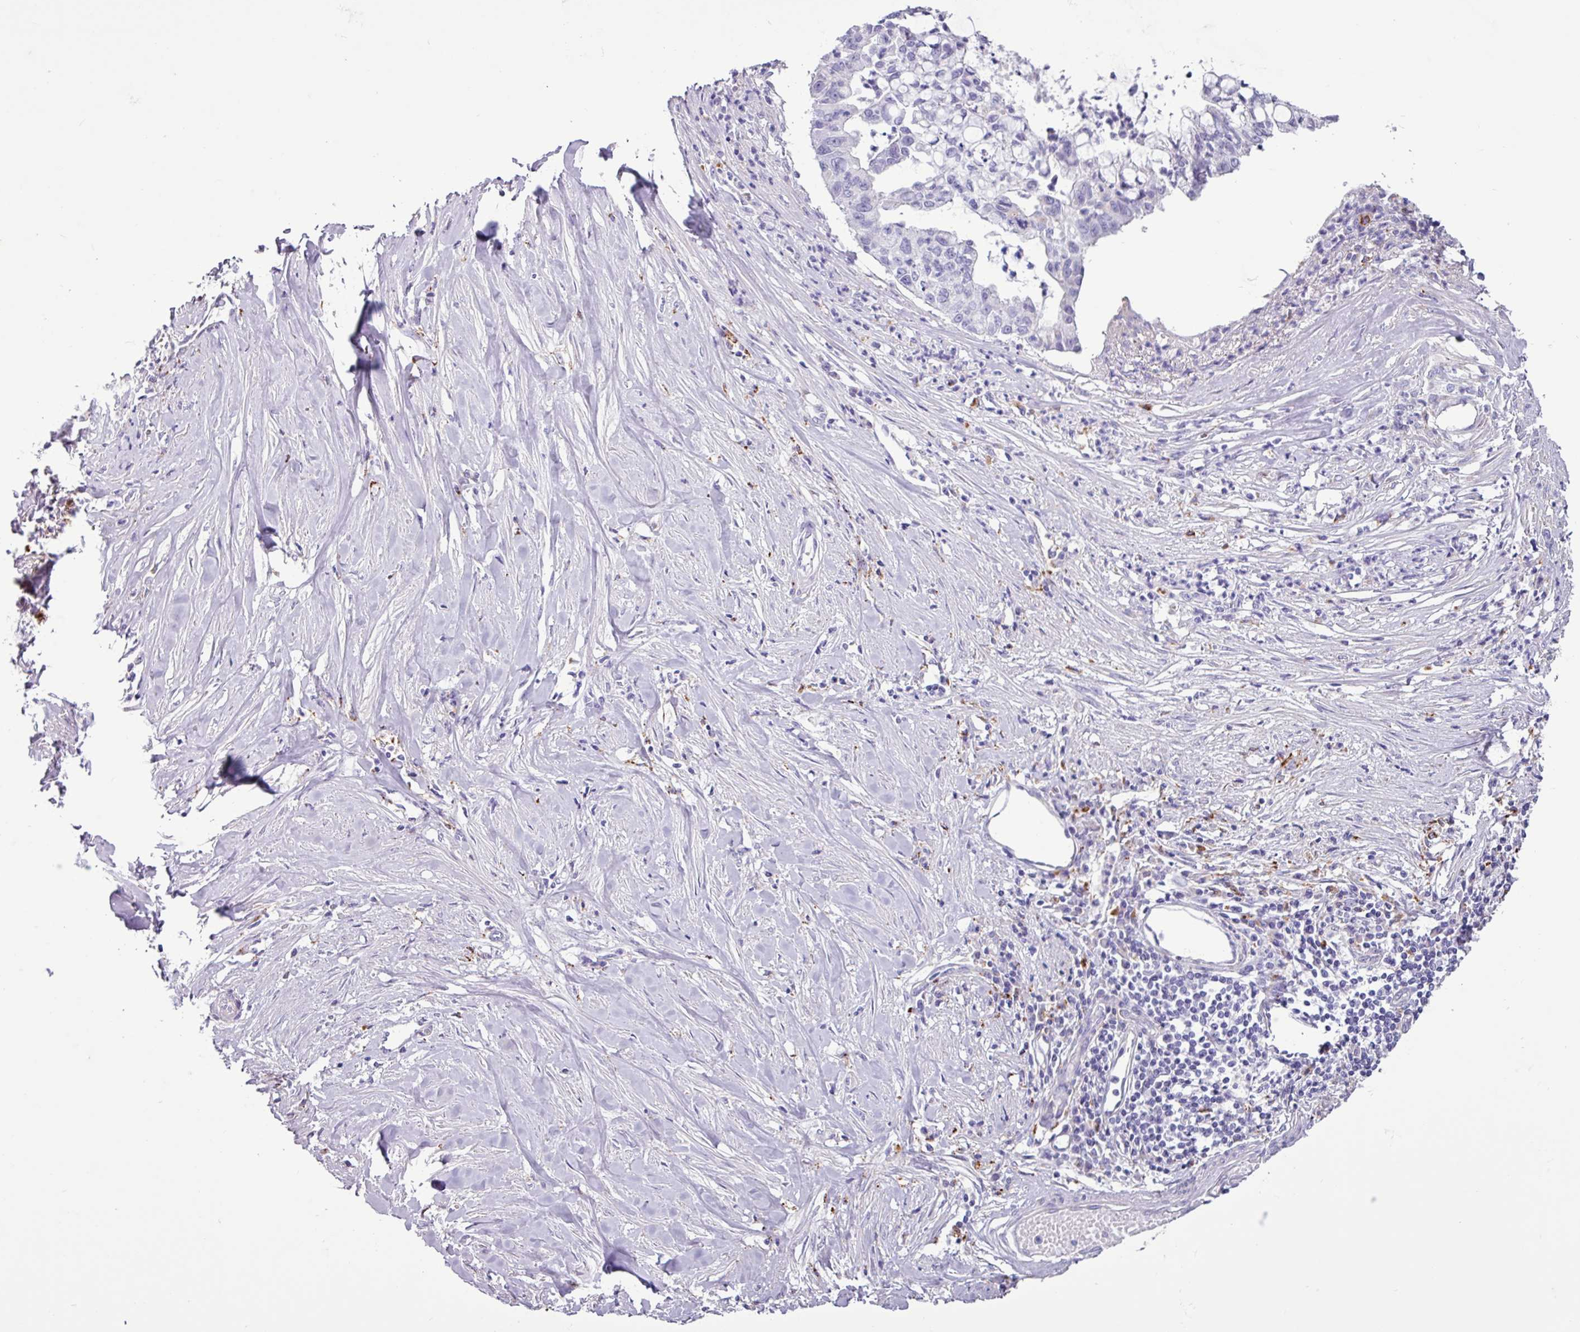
{"staining": {"intensity": "negative", "quantity": "none", "location": "none"}, "tissue": "pancreatic cancer", "cell_type": "Tumor cells", "image_type": "cancer", "snomed": [{"axis": "morphology", "description": "Adenocarcinoma, NOS"}, {"axis": "topography", "description": "Pancreas"}], "caption": "Immunohistochemical staining of pancreatic adenocarcinoma shows no significant positivity in tumor cells.", "gene": "AMIGO2", "patient": {"sex": "male", "age": 73}}